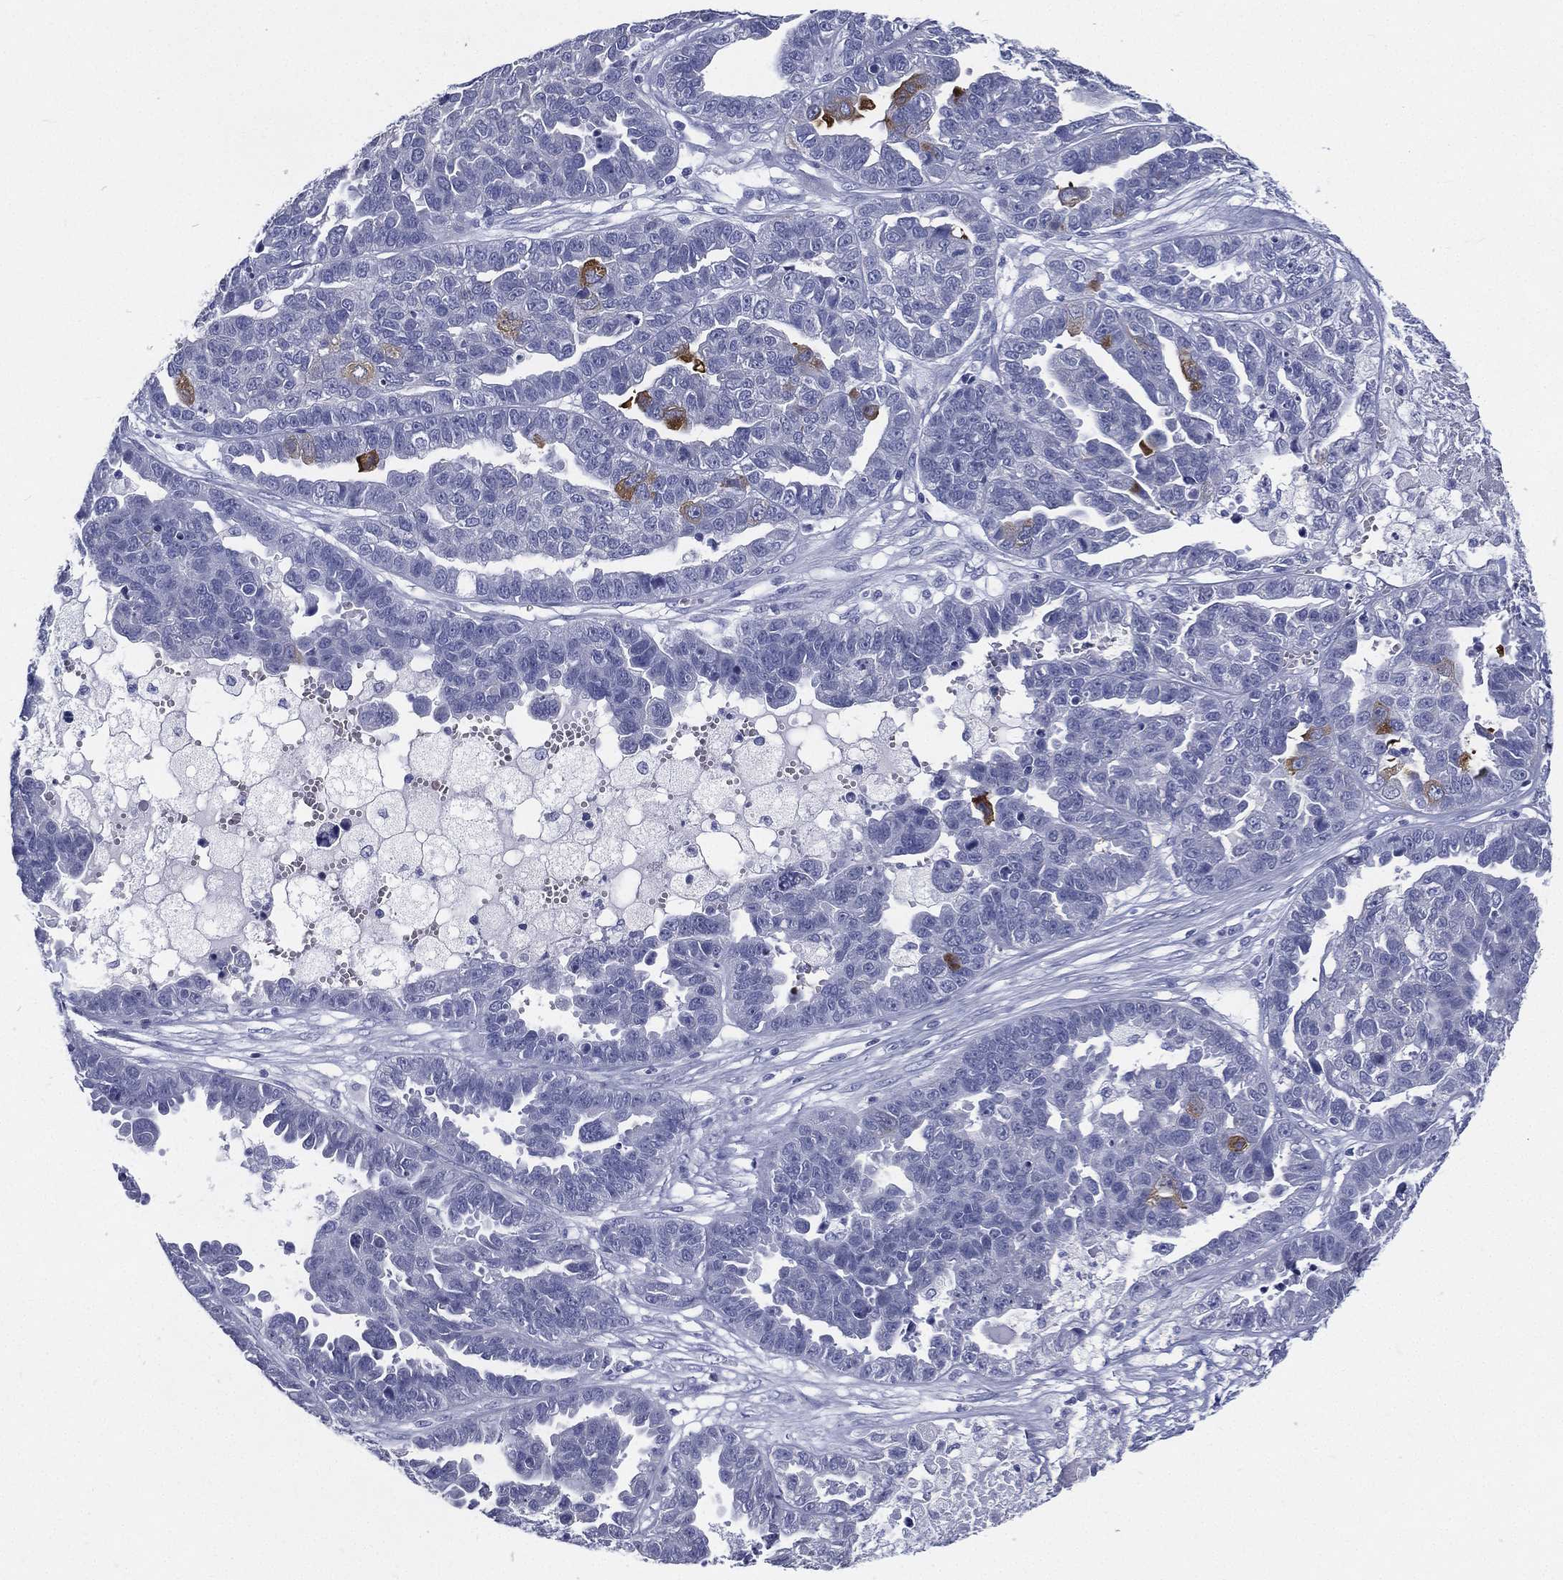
{"staining": {"intensity": "moderate", "quantity": "<25%", "location": "cytoplasmic/membranous"}, "tissue": "ovarian cancer", "cell_type": "Tumor cells", "image_type": "cancer", "snomed": [{"axis": "morphology", "description": "Cystadenocarcinoma, serous, NOS"}, {"axis": "topography", "description": "Ovary"}], "caption": "IHC (DAB (3,3'-diaminobenzidine)) staining of ovarian serous cystadenocarcinoma shows moderate cytoplasmic/membranous protein staining in approximately <25% of tumor cells. Nuclei are stained in blue.", "gene": "RSPH4A", "patient": {"sex": "female", "age": 87}}